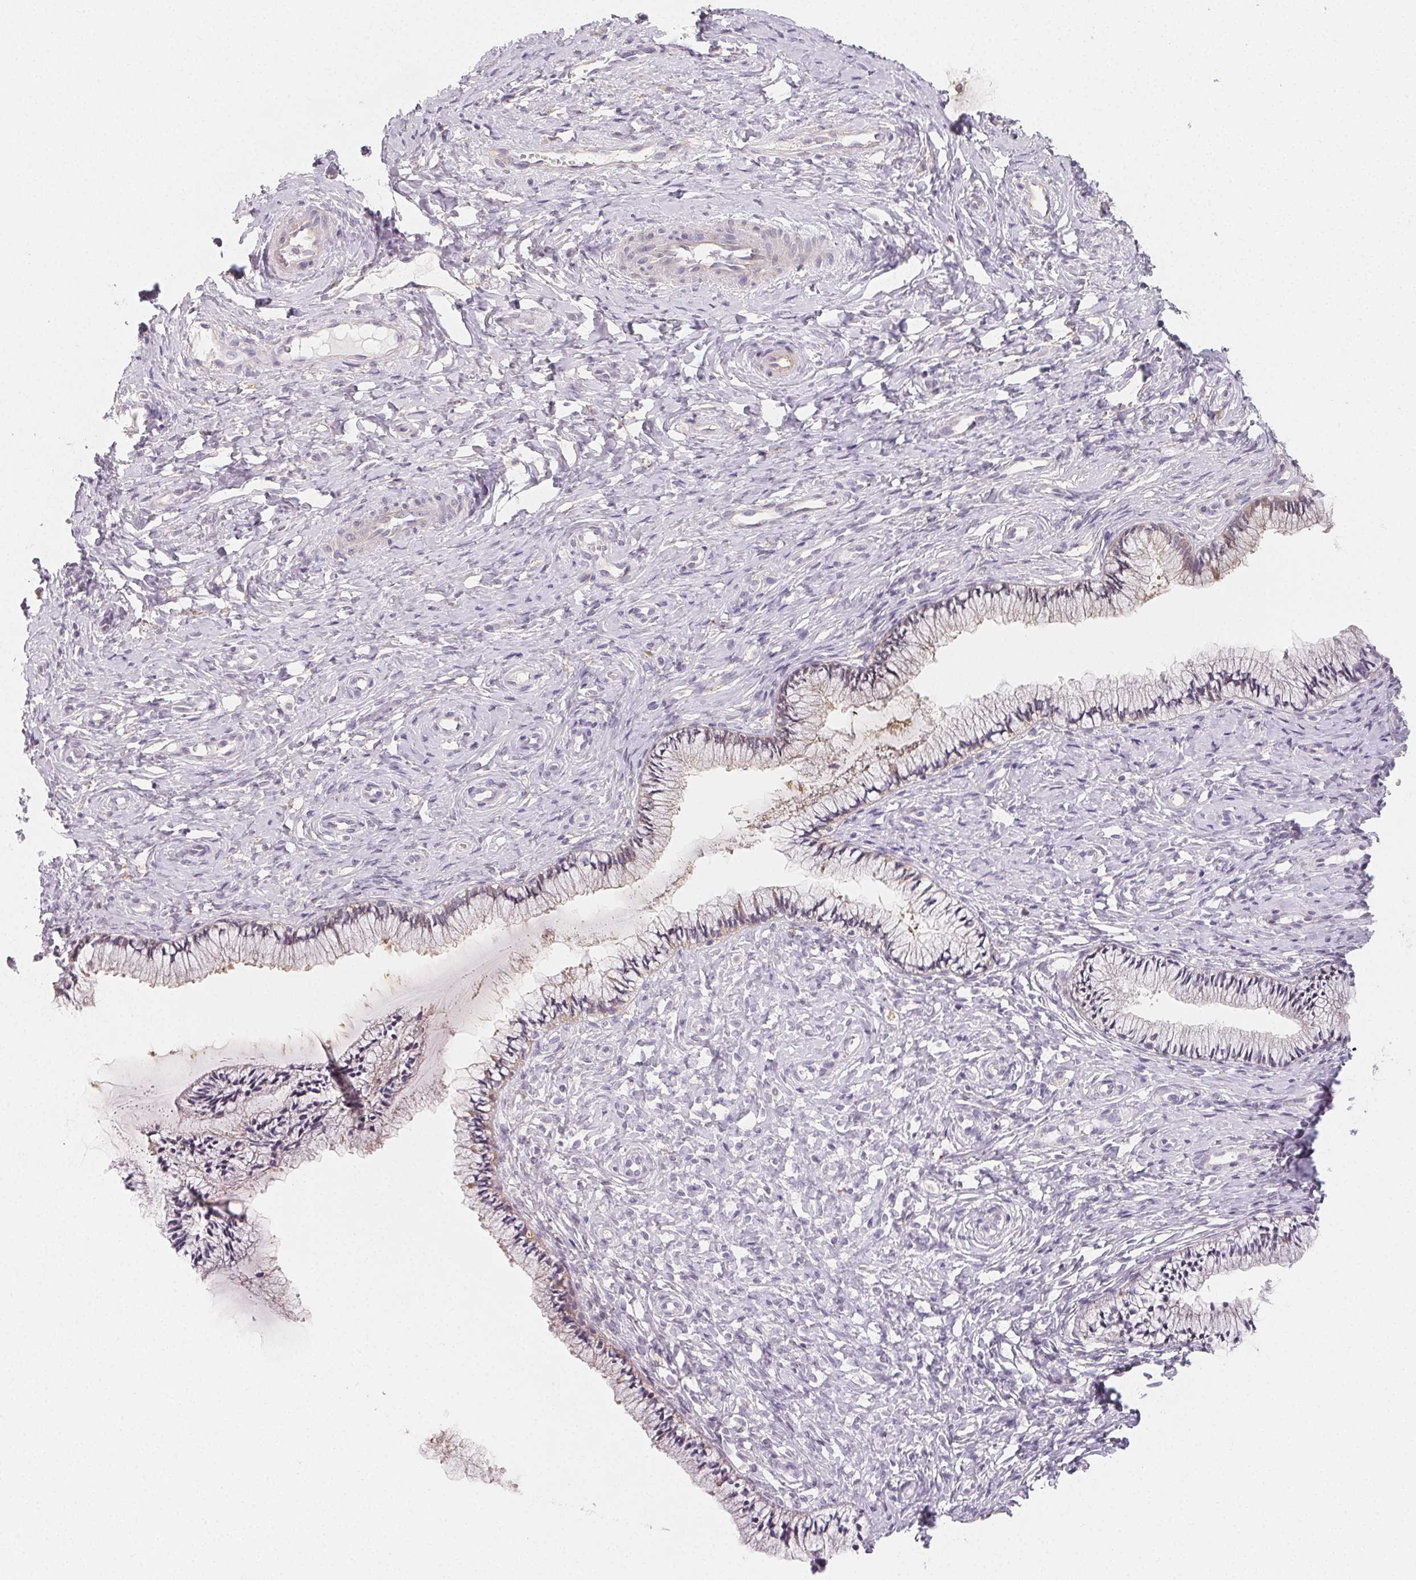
{"staining": {"intensity": "negative", "quantity": "none", "location": "none"}, "tissue": "cervix", "cell_type": "Glandular cells", "image_type": "normal", "snomed": [{"axis": "morphology", "description": "Normal tissue, NOS"}, {"axis": "topography", "description": "Cervix"}], "caption": "The histopathology image displays no significant positivity in glandular cells of cervix. The staining was performed using DAB to visualize the protein expression in brown, while the nuclei were stained in blue with hematoxylin (Magnification: 20x).", "gene": "LRRC23", "patient": {"sex": "female", "age": 37}}